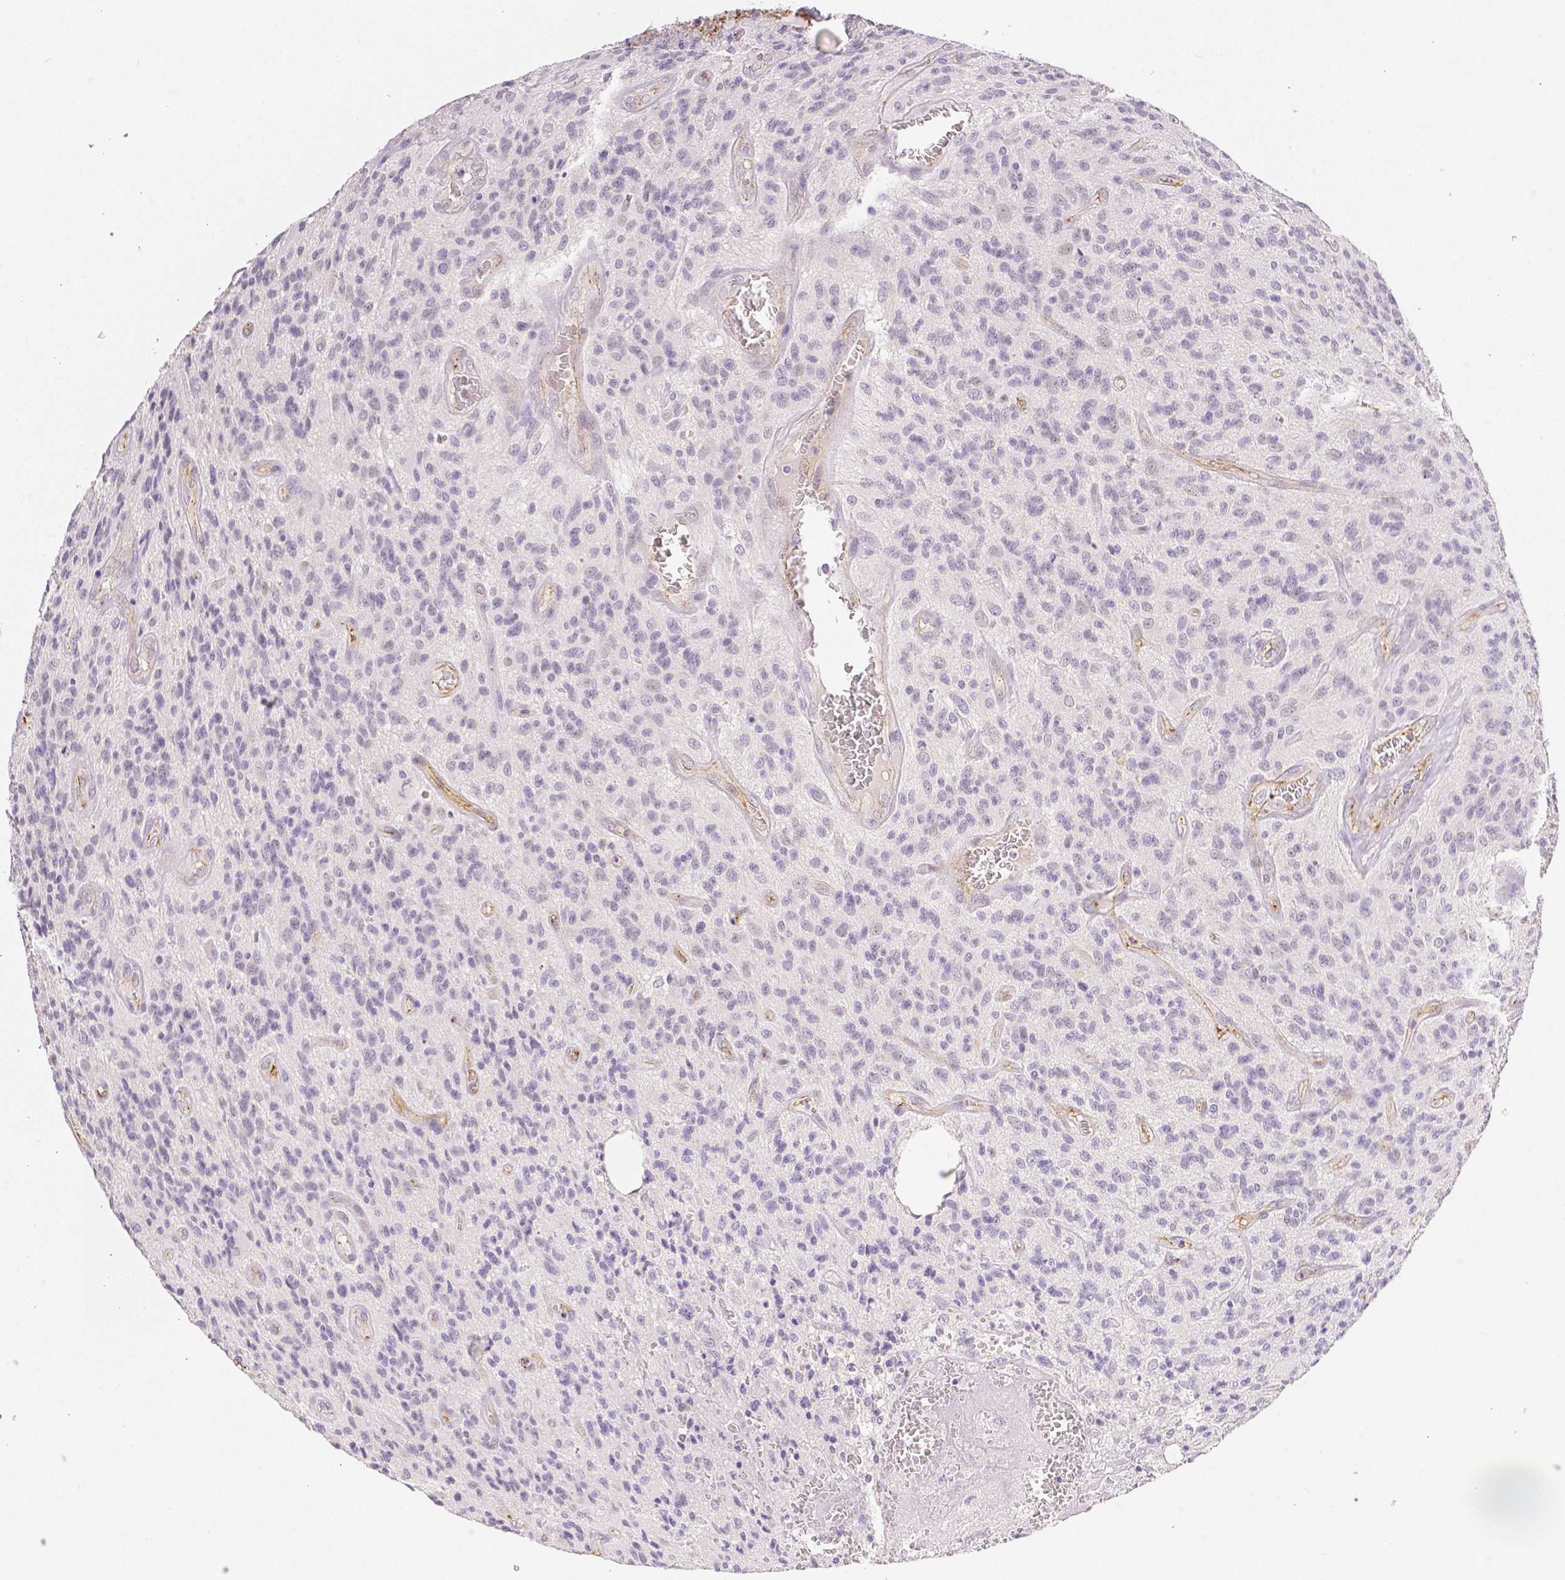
{"staining": {"intensity": "negative", "quantity": "none", "location": "none"}, "tissue": "glioma", "cell_type": "Tumor cells", "image_type": "cancer", "snomed": [{"axis": "morphology", "description": "Glioma, malignant, High grade"}, {"axis": "topography", "description": "Brain"}], "caption": "Tumor cells show no significant protein staining in high-grade glioma (malignant). (DAB immunohistochemistry (IHC) visualized using brightfield microscopy, high magnification).", "gene": "OCLN", "patient": {"sex": "male", "age": 76}}